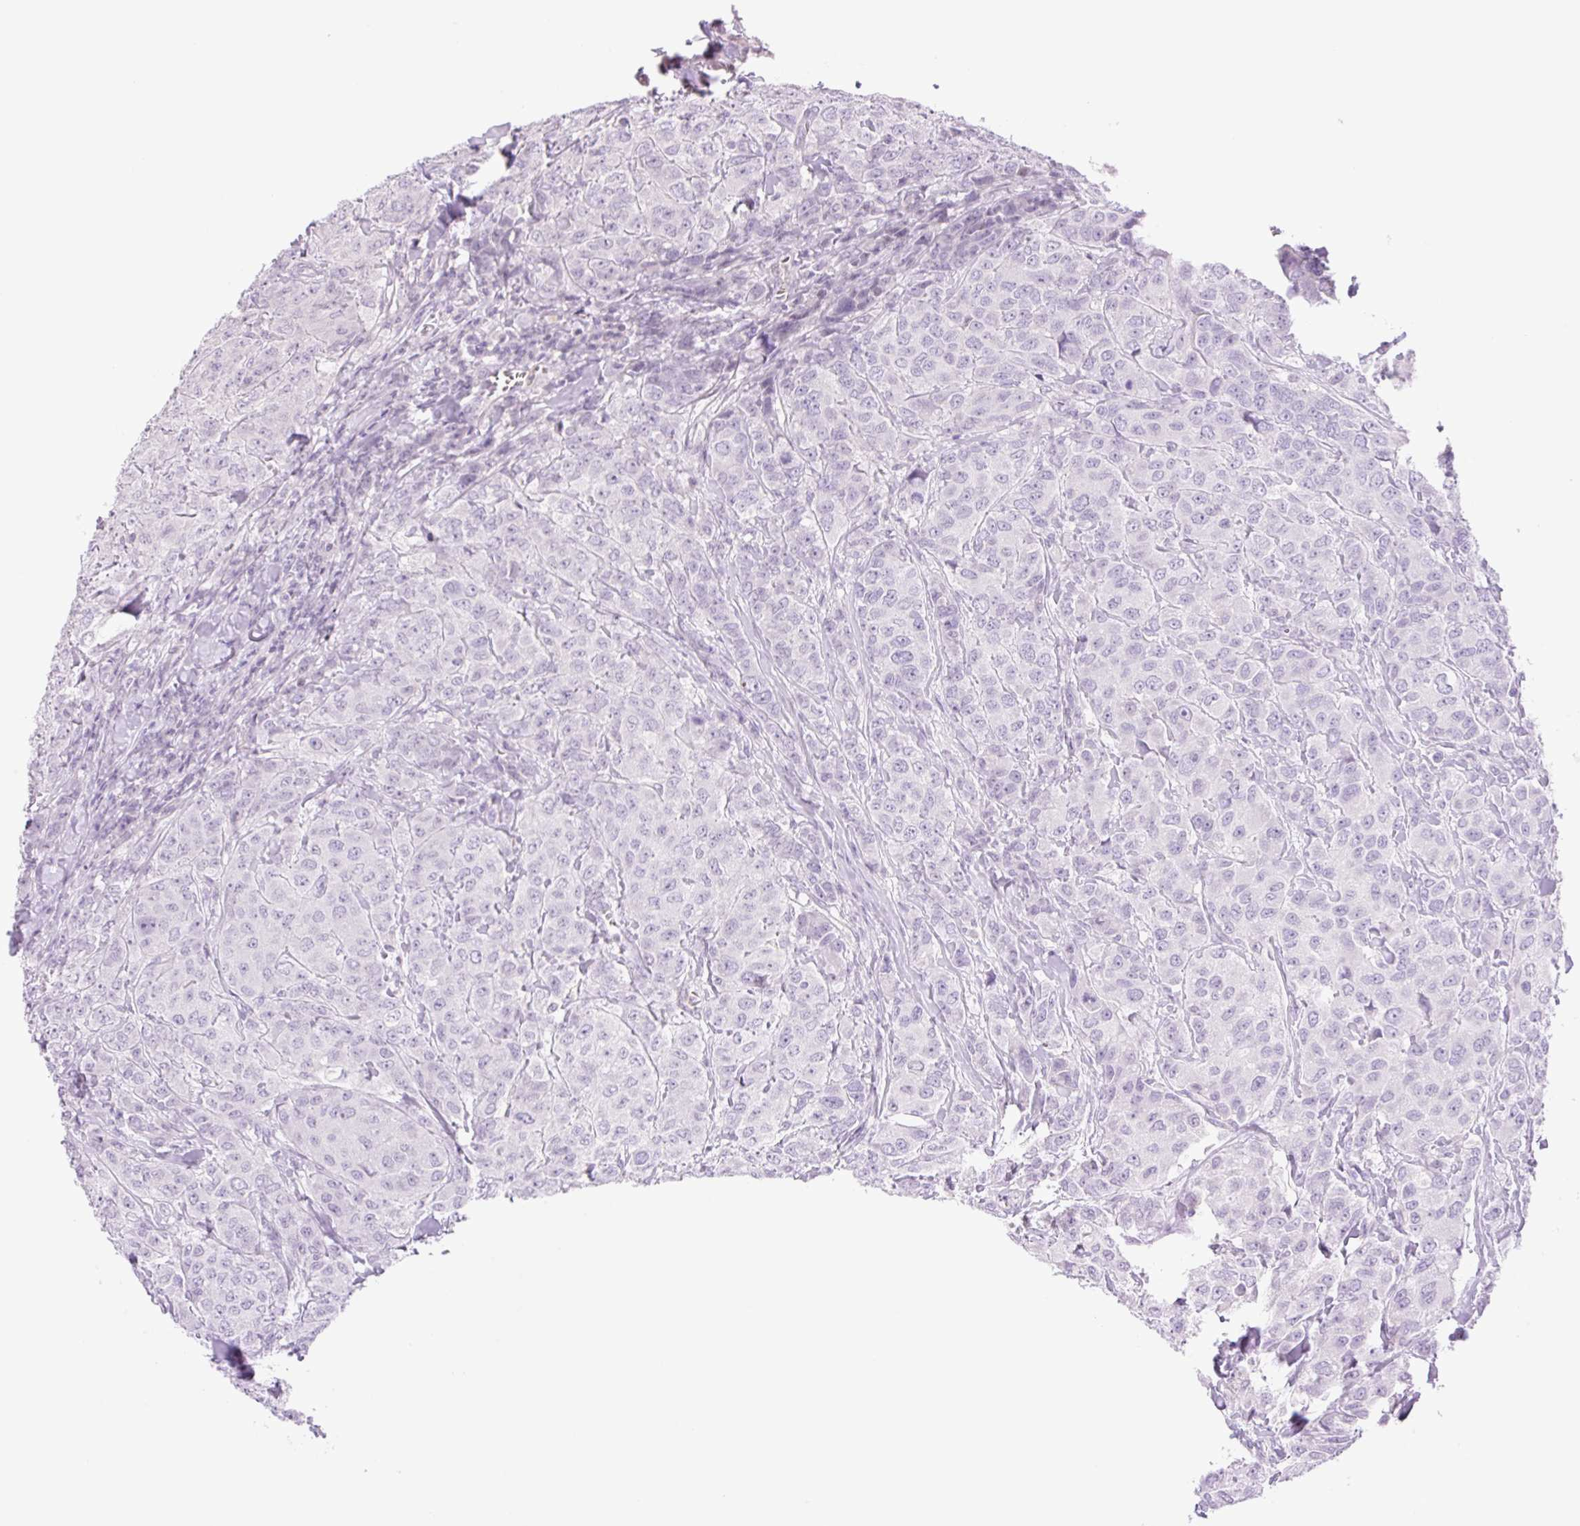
{"staining": {"intensity": "negative", "quantity": "none", "location": "none"}, "tissue": "breast cancer", "cell_type": "Tumor cells", "image_type": "cancer", "snomed": [{"axis": "morphology", "description": "Duct carcinoma"}, {"axis": "topography", "description": "Breast"}], "caption": "This micrograph is of breast cancer stained with immunohistochemistry (IHC) to label a protein in brown with the nuclei are counter-stained blue. There is no positivity in tumor cells.", "gene": "TBX15", "patient": {"sex": "female", "age": 43}}